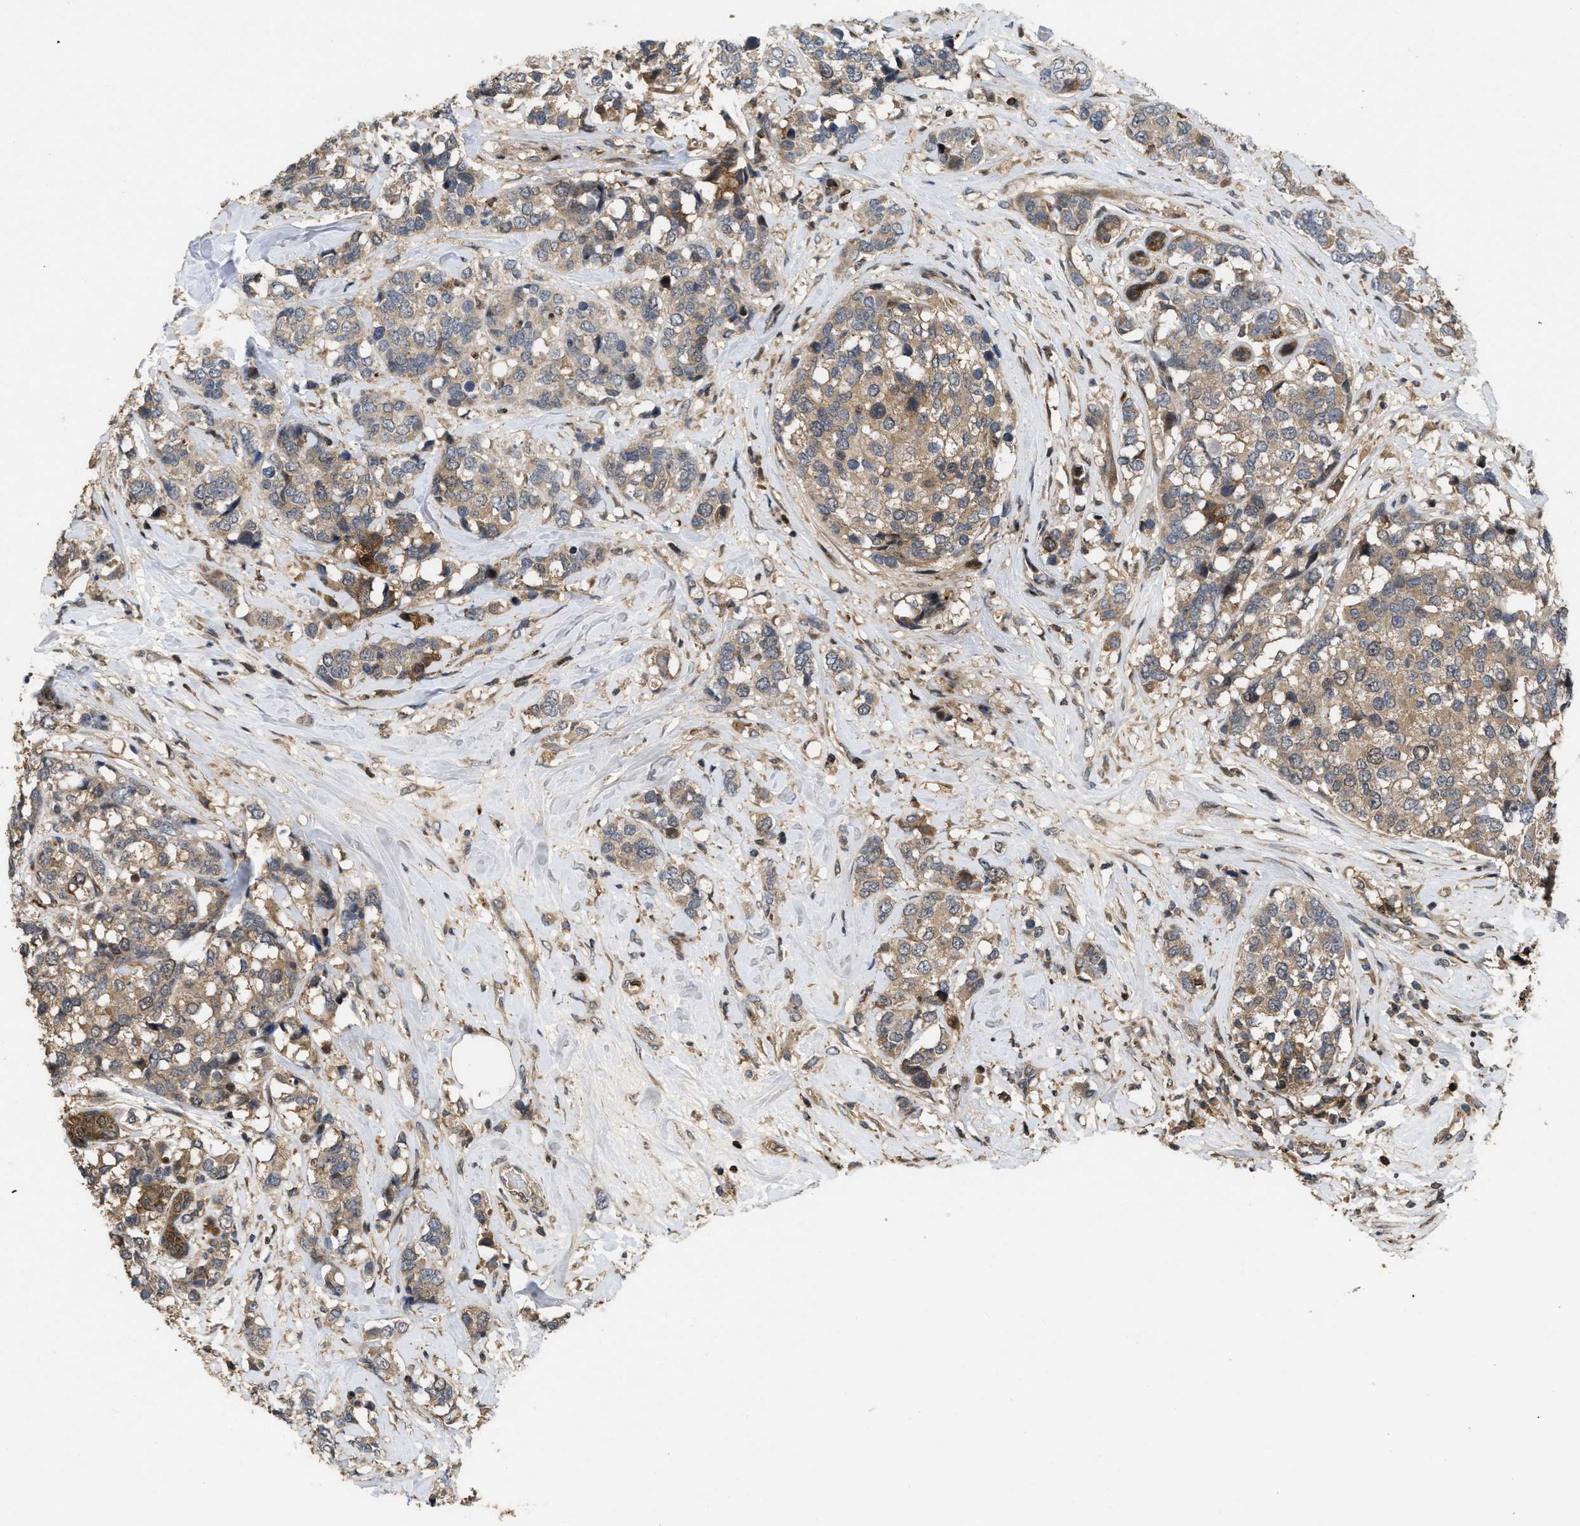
{"staining": {"intensity": "moderate", "quantity": ">75%", "location": "cytoplasmic/membranous"}, "tissue": "breast cancer", "cell_type": "Tumor cells", "image_type": "cancer", "snomed": [{"axis": "morphology", "description": "Lobular carcinoma"}, {"axis": "topography", "description": "Breast"}], "caption": "Approximately >75% of tumor cells in human lobular carcinoma (breast) display moderate cytoplasmic/membranous protein expression as visualized by brown immunohistochemical staining.", "gene": "CBR3", "patient": {"sex": "female", "age": 59}}